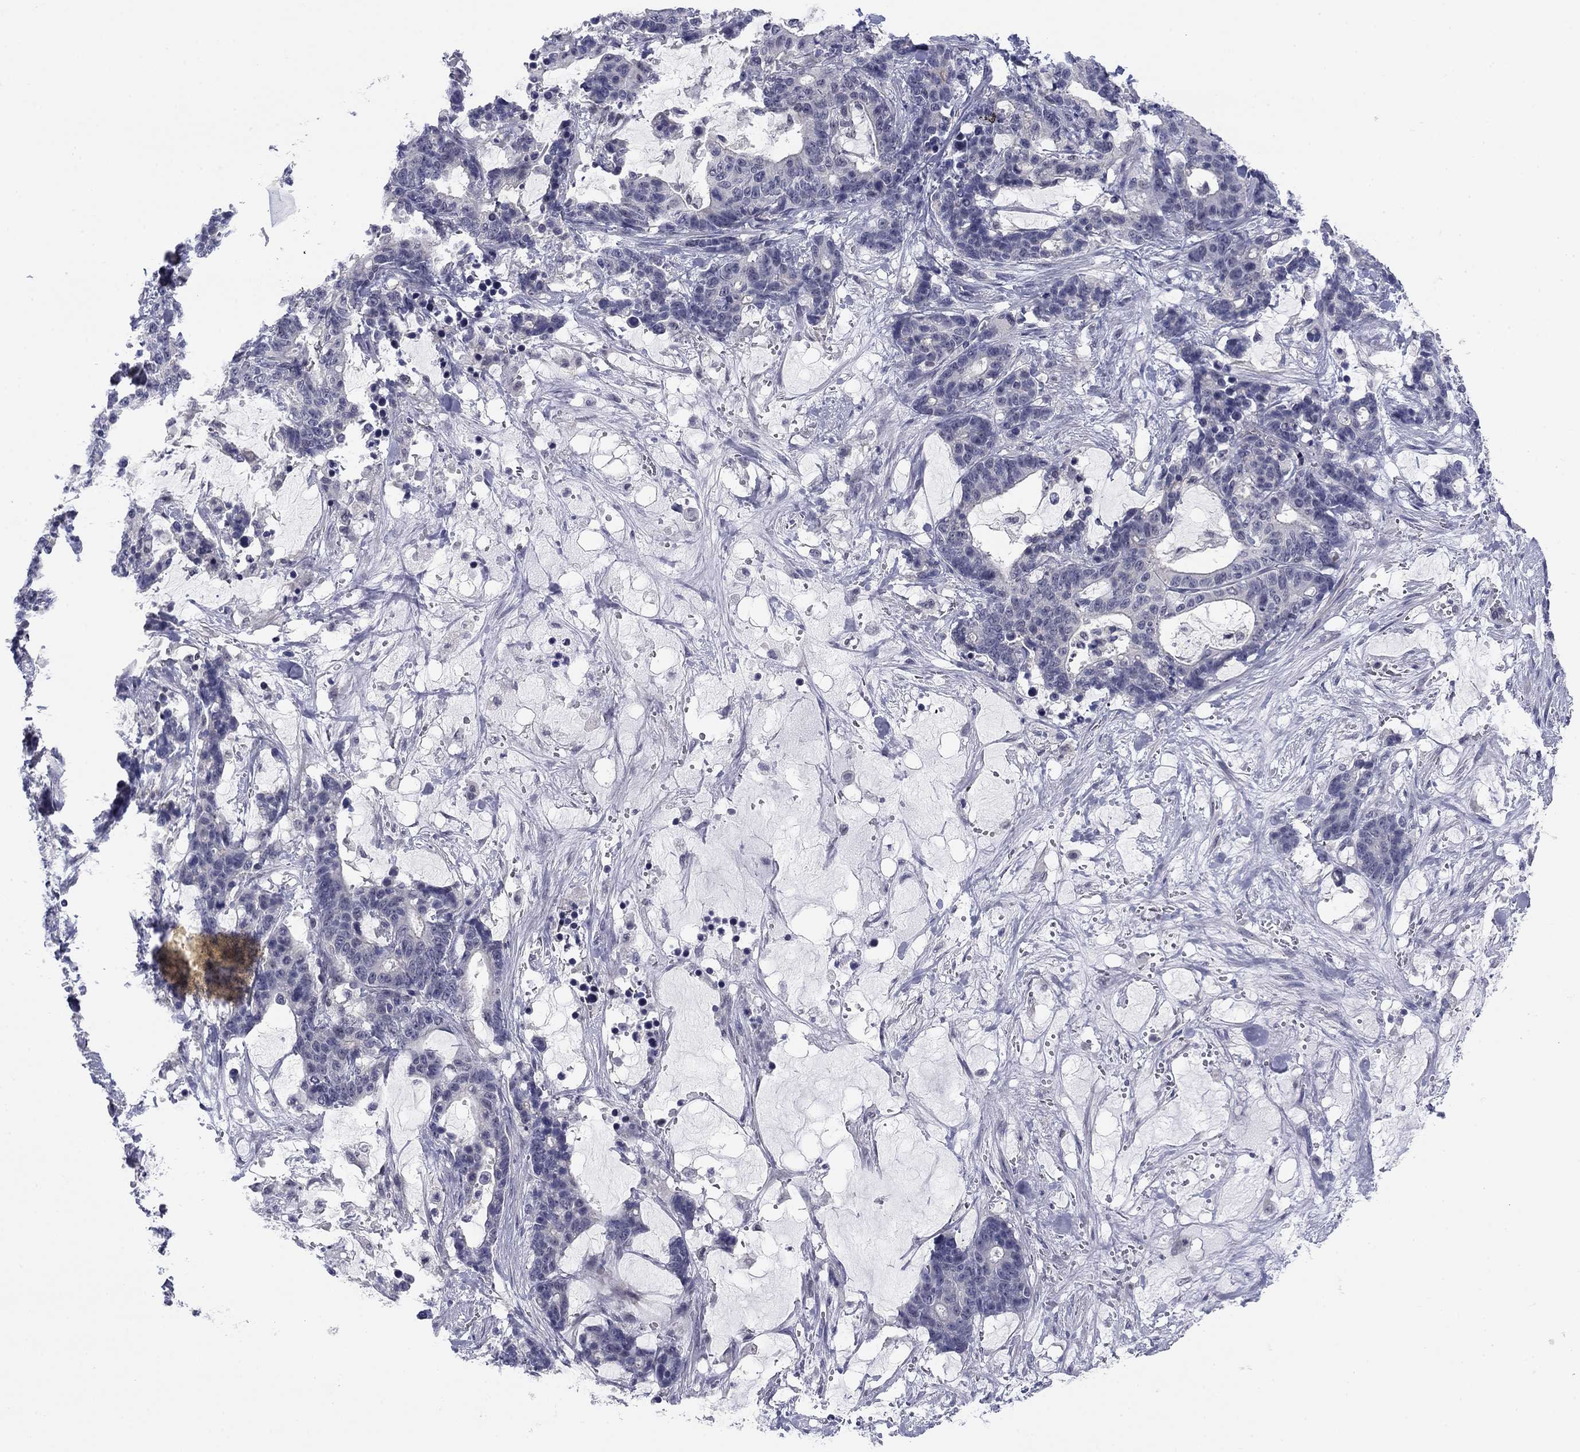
{"staining": {"intensity": "negative", "quantity": "none", "location": "none"}, "tissue": "stomach cancer", "cell_type": "Tumor cells", "image_type": "cancer", "snomed": [{"axis": "morphology", "description": "Normal tissue, NOS"}, {"axis": "morphology", "description": "Adenocarcinoma, NOS"}, {"axis": "topography", "description": "Stomach"}], "caption": "Micrograph shows no significant protein positivity in tumor cells of stomach cancer.", "gene": "TIGD4", "patient": {"sex": "female", "age": 64}}